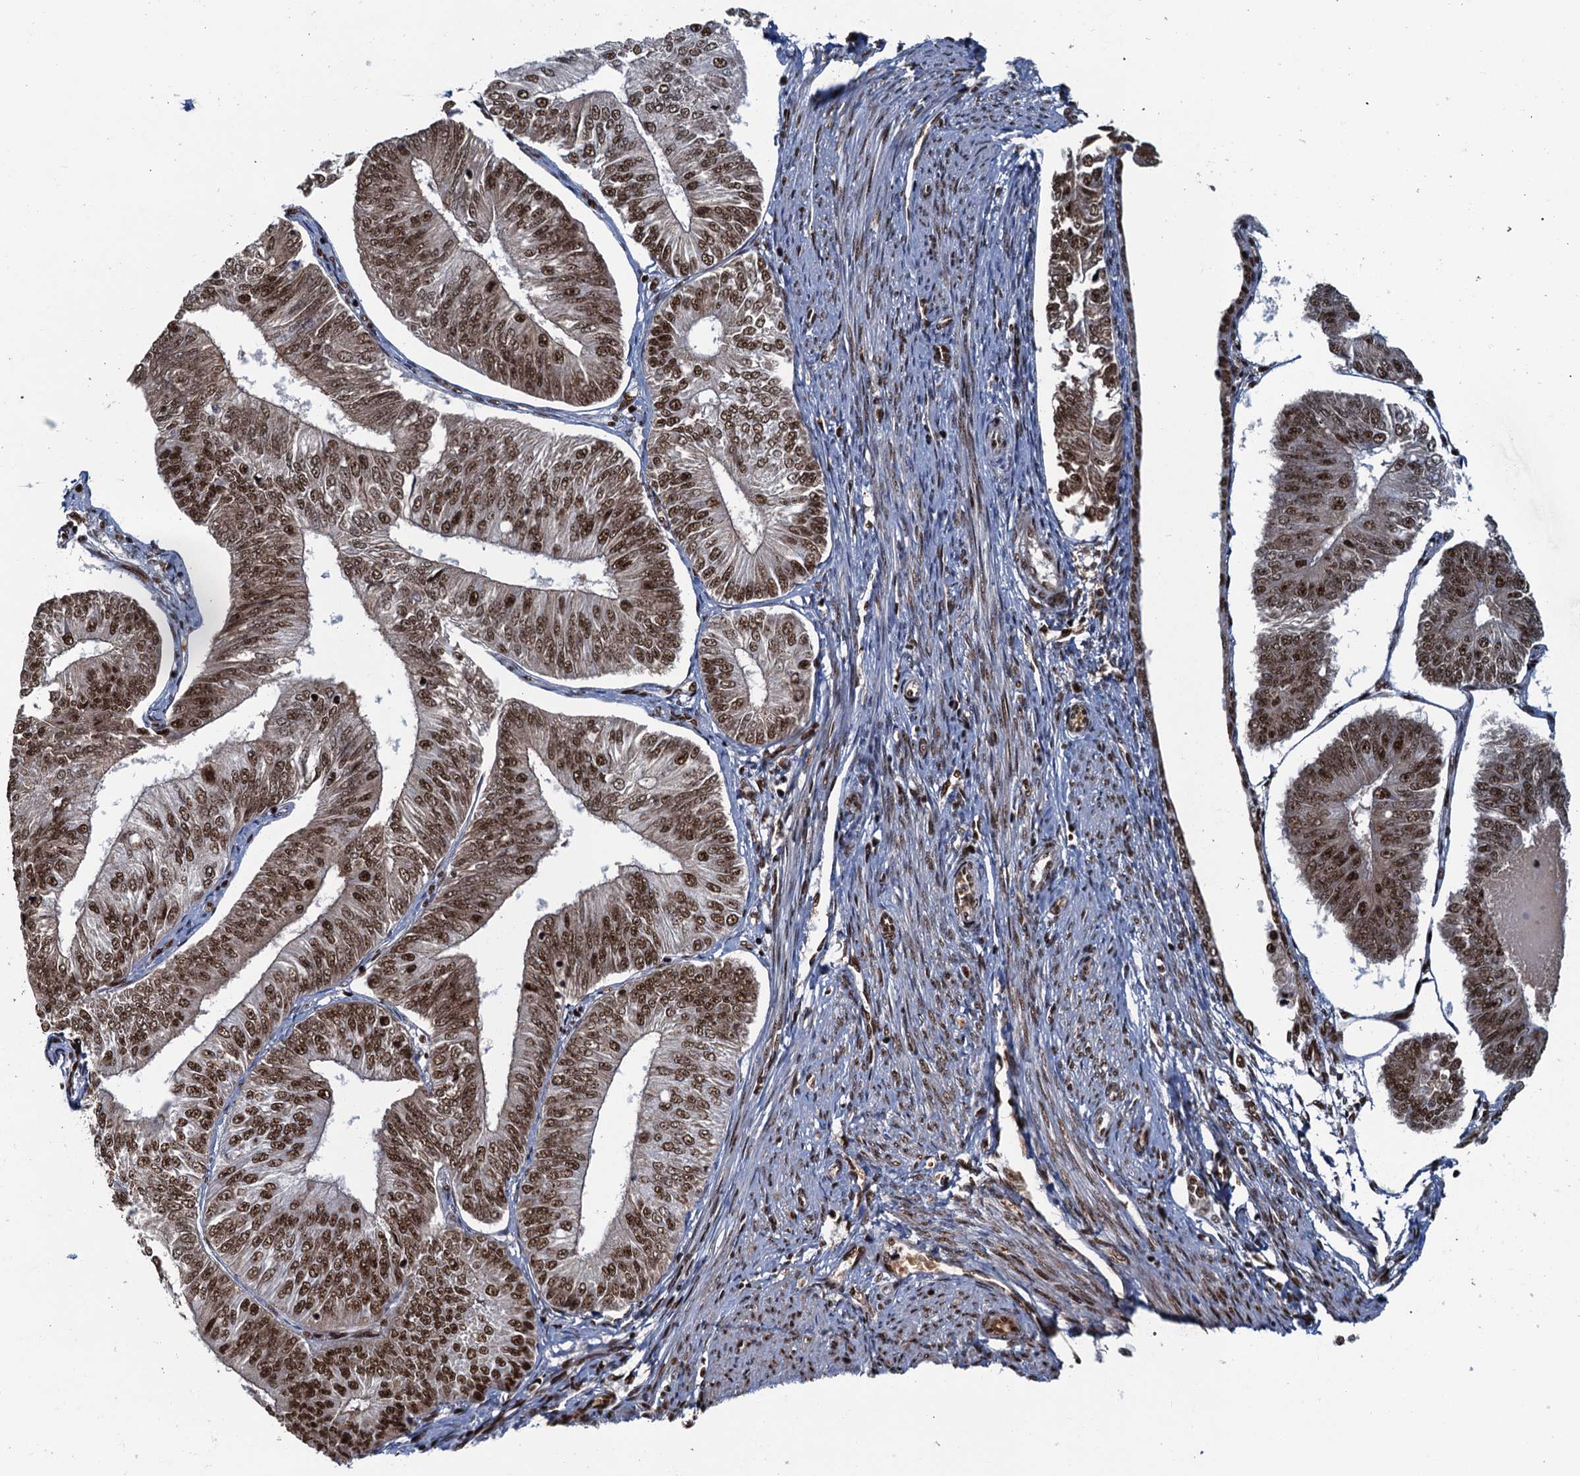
{"staining": {"intensity": "moderate", "quantity": ">75%", "location": "nuclear"}, "tissue": "endometrial cancer", "cell_type": "Tumor cells", "image_type": "cancer", "snomed": [{"axis": "morphology", "description": "Adenocarcinoma, NOS"}, {"axis": "topography", "description": "Endometrium"}], "caption": "About >75% of tumor cells in human endometrial cancer demonstrate moderate nuclear protein positivity as visualized by brown immunohistochemical staining.", "gene": "ZC3H18", "patient": {"sex": "female", "age": 58}}